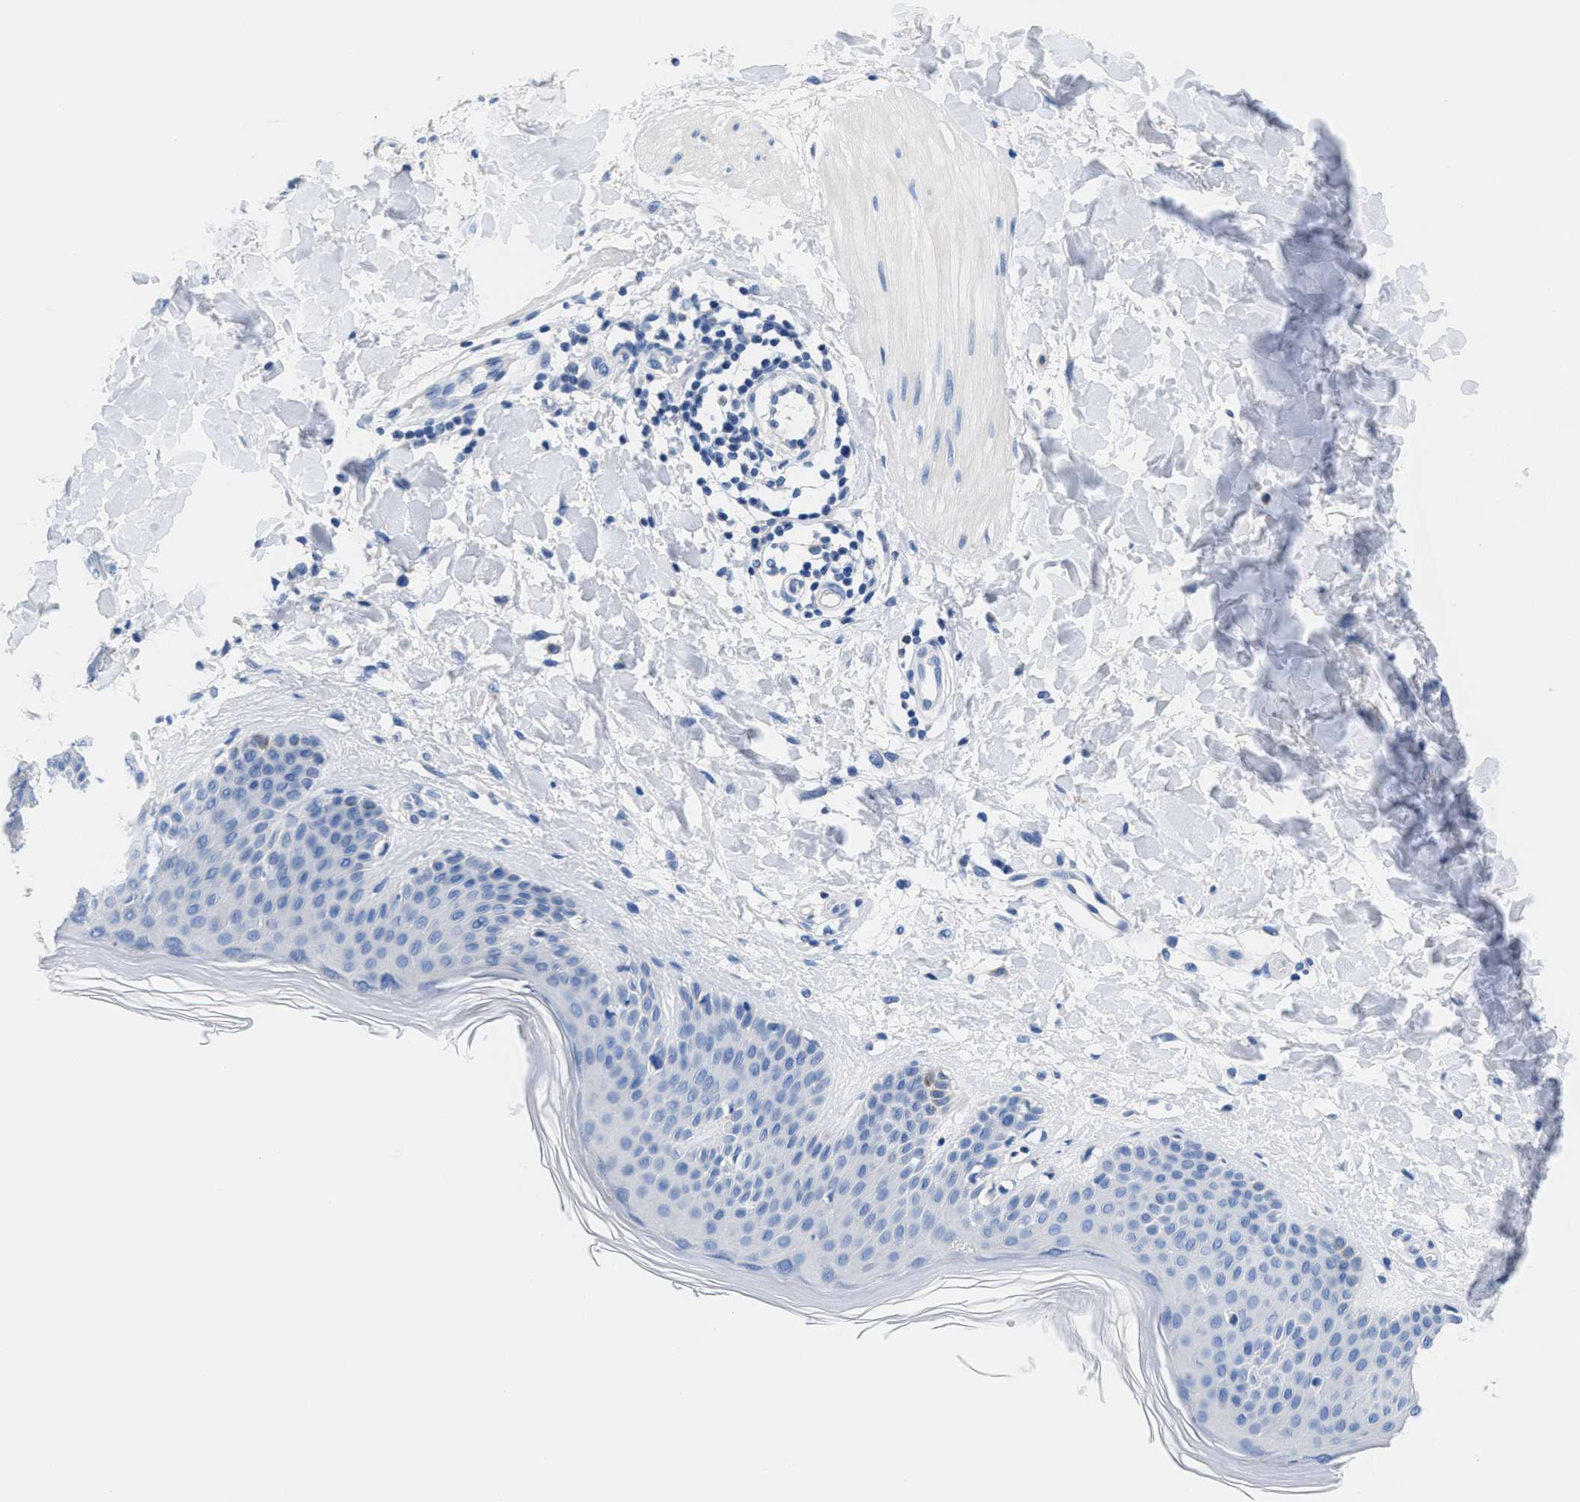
{"staining": {"intensity": "negative", "quantity": "none", "location": "none"}, "tissue": "skin", "cell_type": "Fibroblasts", "image_type": "normal", "snomed": [{"axis": "morphology", "description": "Normal tissue, NOS"}, {"axis": "morphology", "description": "Malignant melanoma, Metastatic site"}, {"axis": "topography", "description": "Skin"}], "caption": "Immunohistochemistry micrograph of normal skin: human skin stained with DAB demonstrates no significant protein staining in fibroblasts. (Brightfield microscopy of DAB immunohistochemistry at high magnification).", "gene": "SLFN13", "patient": {"sex": "male", "age": 41}}